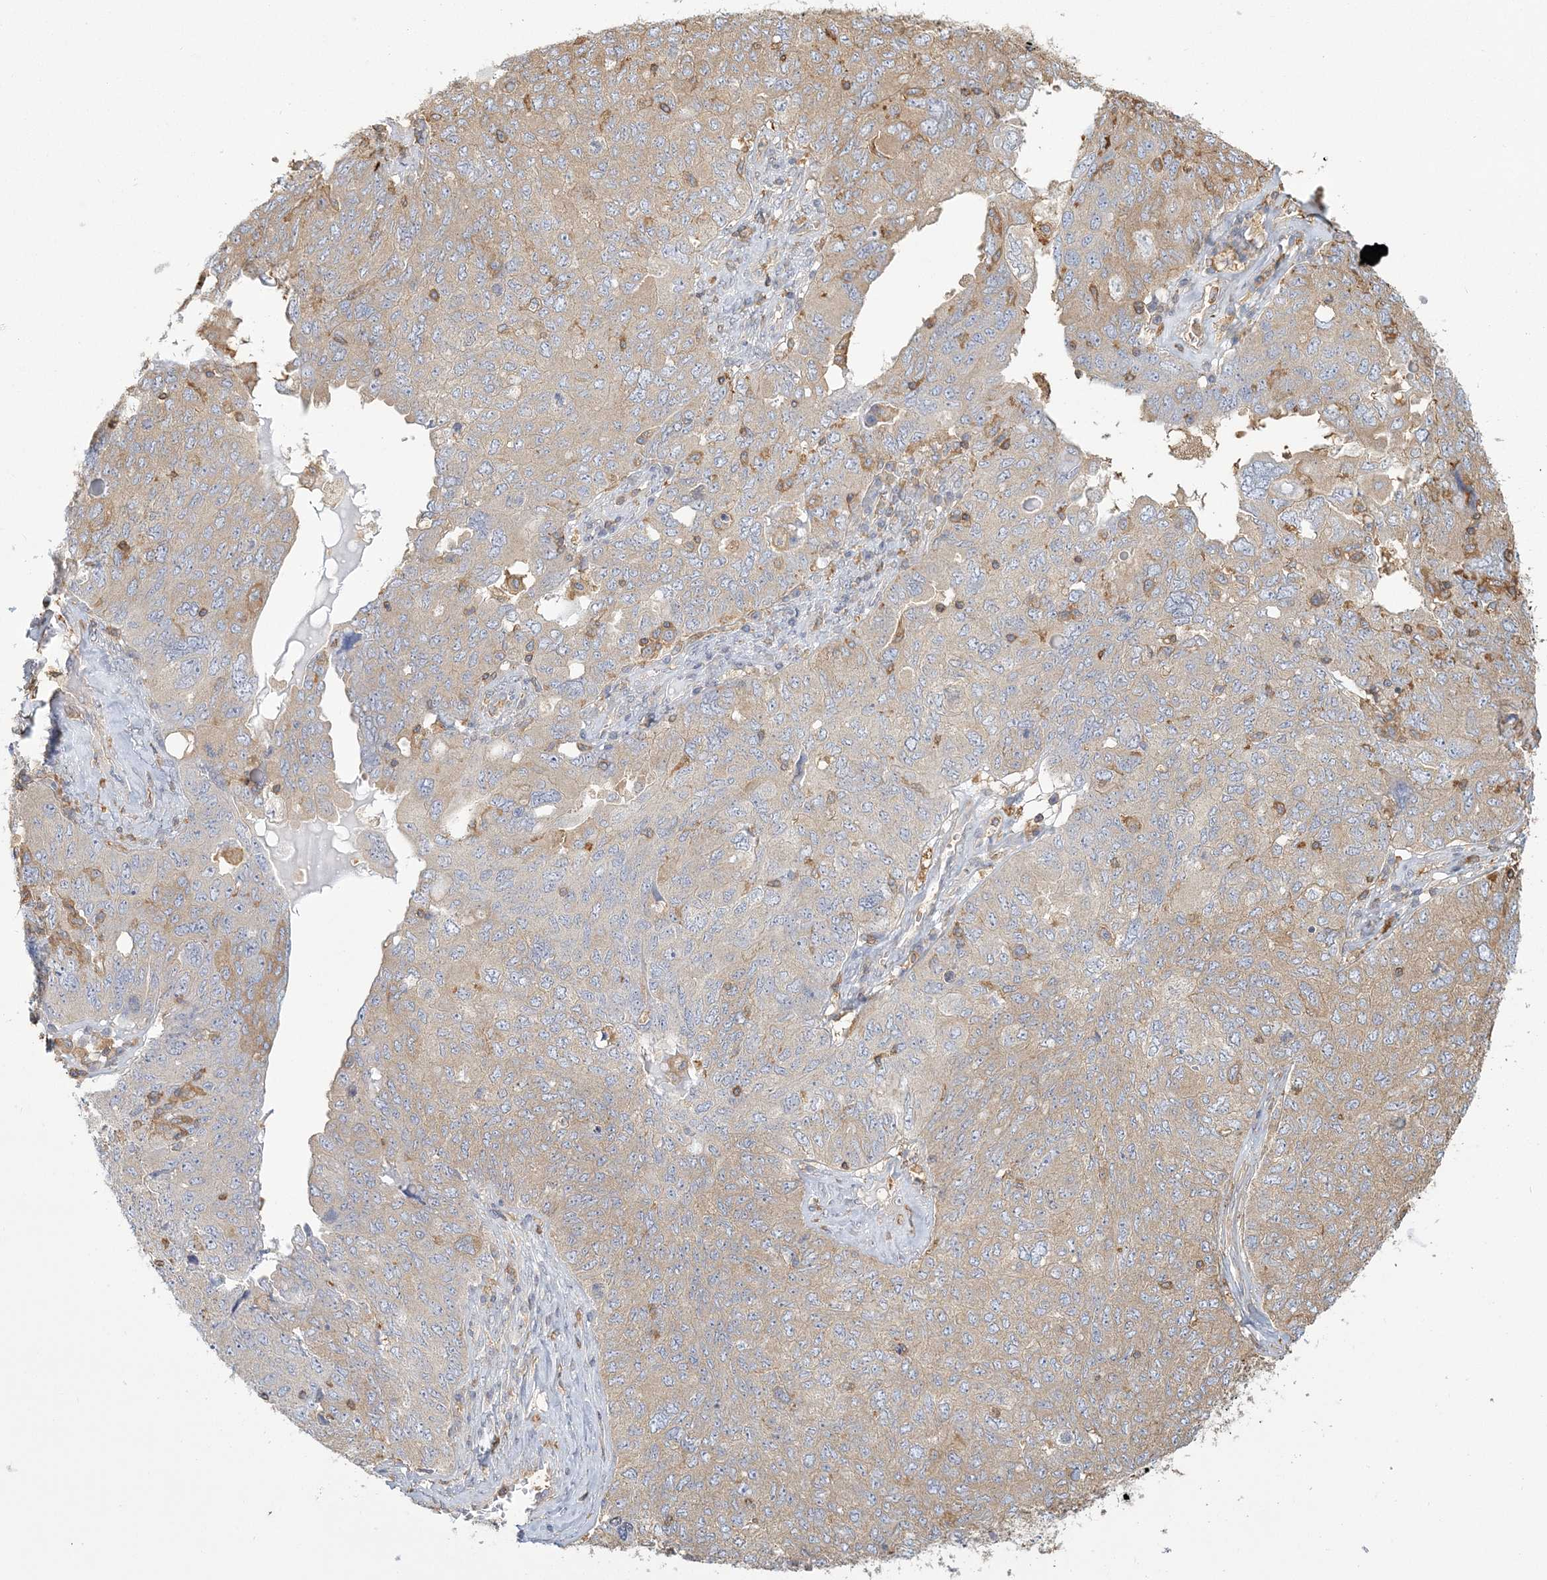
{"staining": {"intensity": "weak", "quantity": "25%-75%", "location": "cytoplasmic/membranous"}, "tissue": "ovarian cancer", "cell_type": "Tumor cells", "image_type": "cancer", "snomed": [{"axis": "morphology", "description": "Carcinoma, endometroid"}, {"axis": "topography", "description": "Ovary"}], "caption": "Immunohistochemical staining of ovarian cancer (endometroid carcinoma) shows low levels of weak cytoplasmic/membranous protein staining in approximately 25%-75% of tumor cells.", "gene": "ANKS1A", "patient": {"sex": "female", "age": 62}}